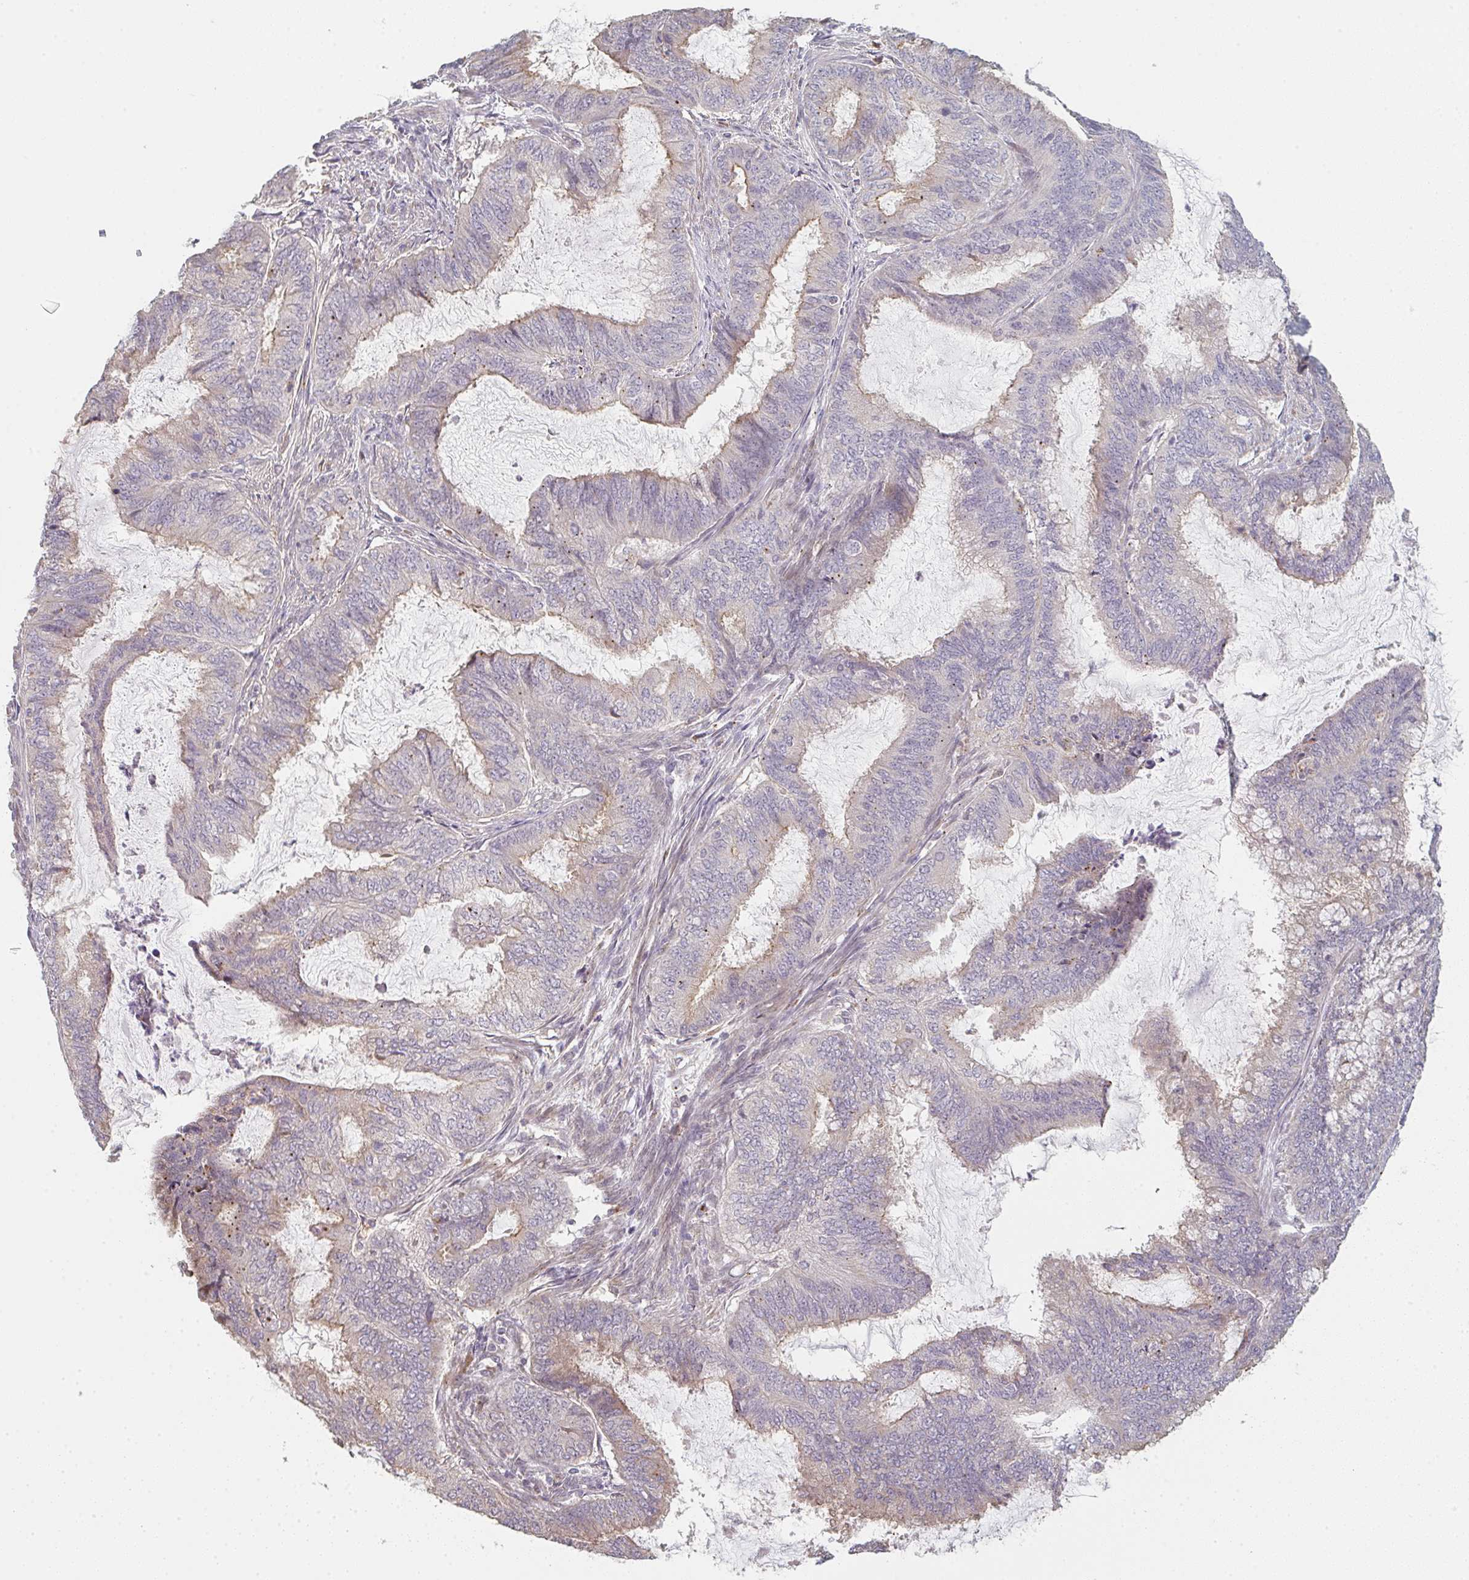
{"staining": {"intensity": "moderate", "quantity": "25%-75%", "location": "cytoplasmic/membranous"}, "tissue": "endometrial cancer", "cell_type": "Tumor cells", "image_type": "cancer", "snomed": [{"axis": "morphology", "description": "Adenocarcinoma, NOS"}, {"axis": "topography", "description": "Endometrium"}], "caption": "DAB immunohistochemical staining of human endometrial cancer exhibits moderate cytoplasmic/membranous protein expression in approximately 25%-75% of tumor cells.", "gene": "TMEM237", "patient": {"sex": "female", "age": 51}}